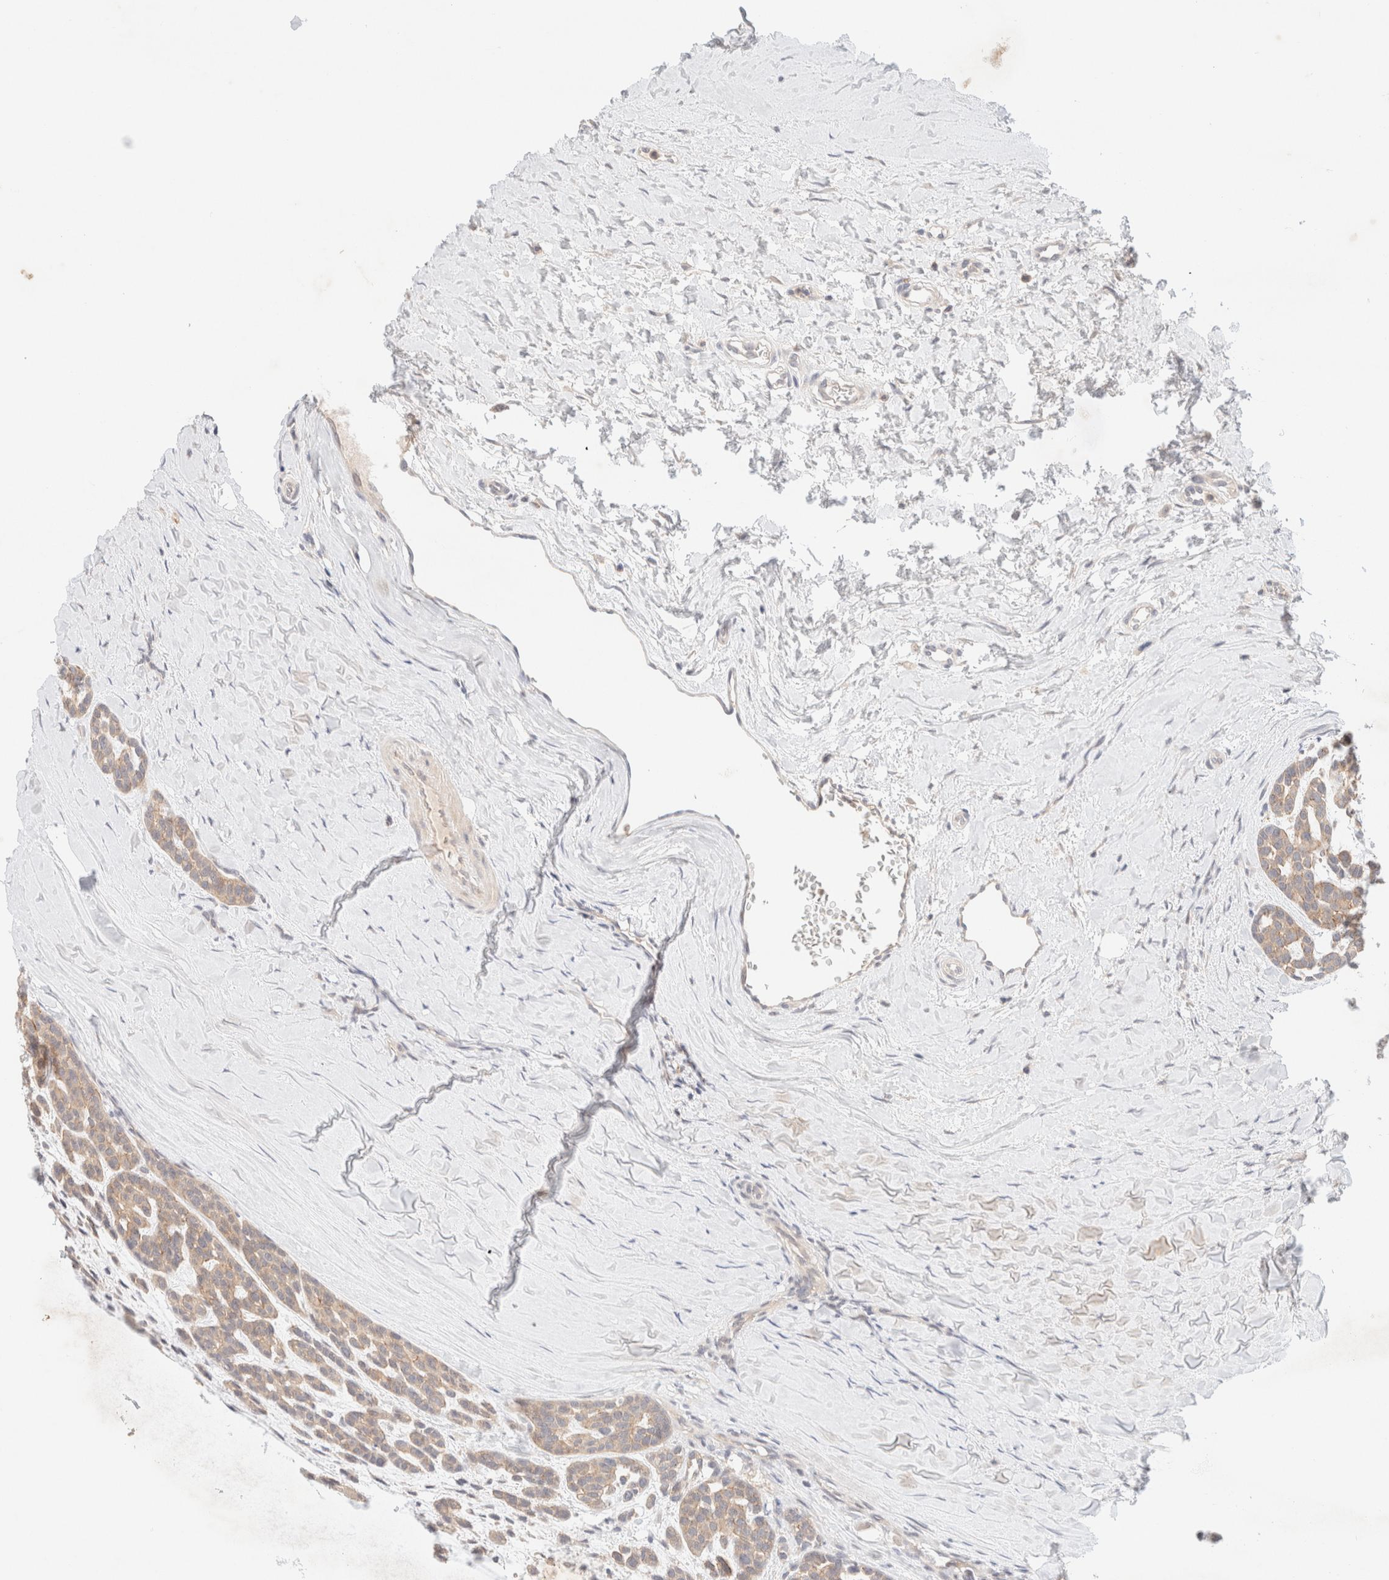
{"staining": {"intensity": "weak", "quantity": ">75%", "location": "cytoplasmic/membranous"}, "tissue": "head and neck cancer", "cell_type": "Tumor cells", "image_type": "cancer", "snomed": [{"axis": "morphology", "description": "Adenocarcinoma, NOS"}, {"axis": "morphology", "description": "Adenoma, NOS"}, {"axis": "topography", "description": "Head-Neck"}], "caption": "Approximately >75% of tumor cells in head and neck cancer show weak cytoplasmic/membranous protein staining as visualized by brown immunohistochemical staining.", "gene": "SGSM2", "patient": {"sex": "female", "age": 55}}